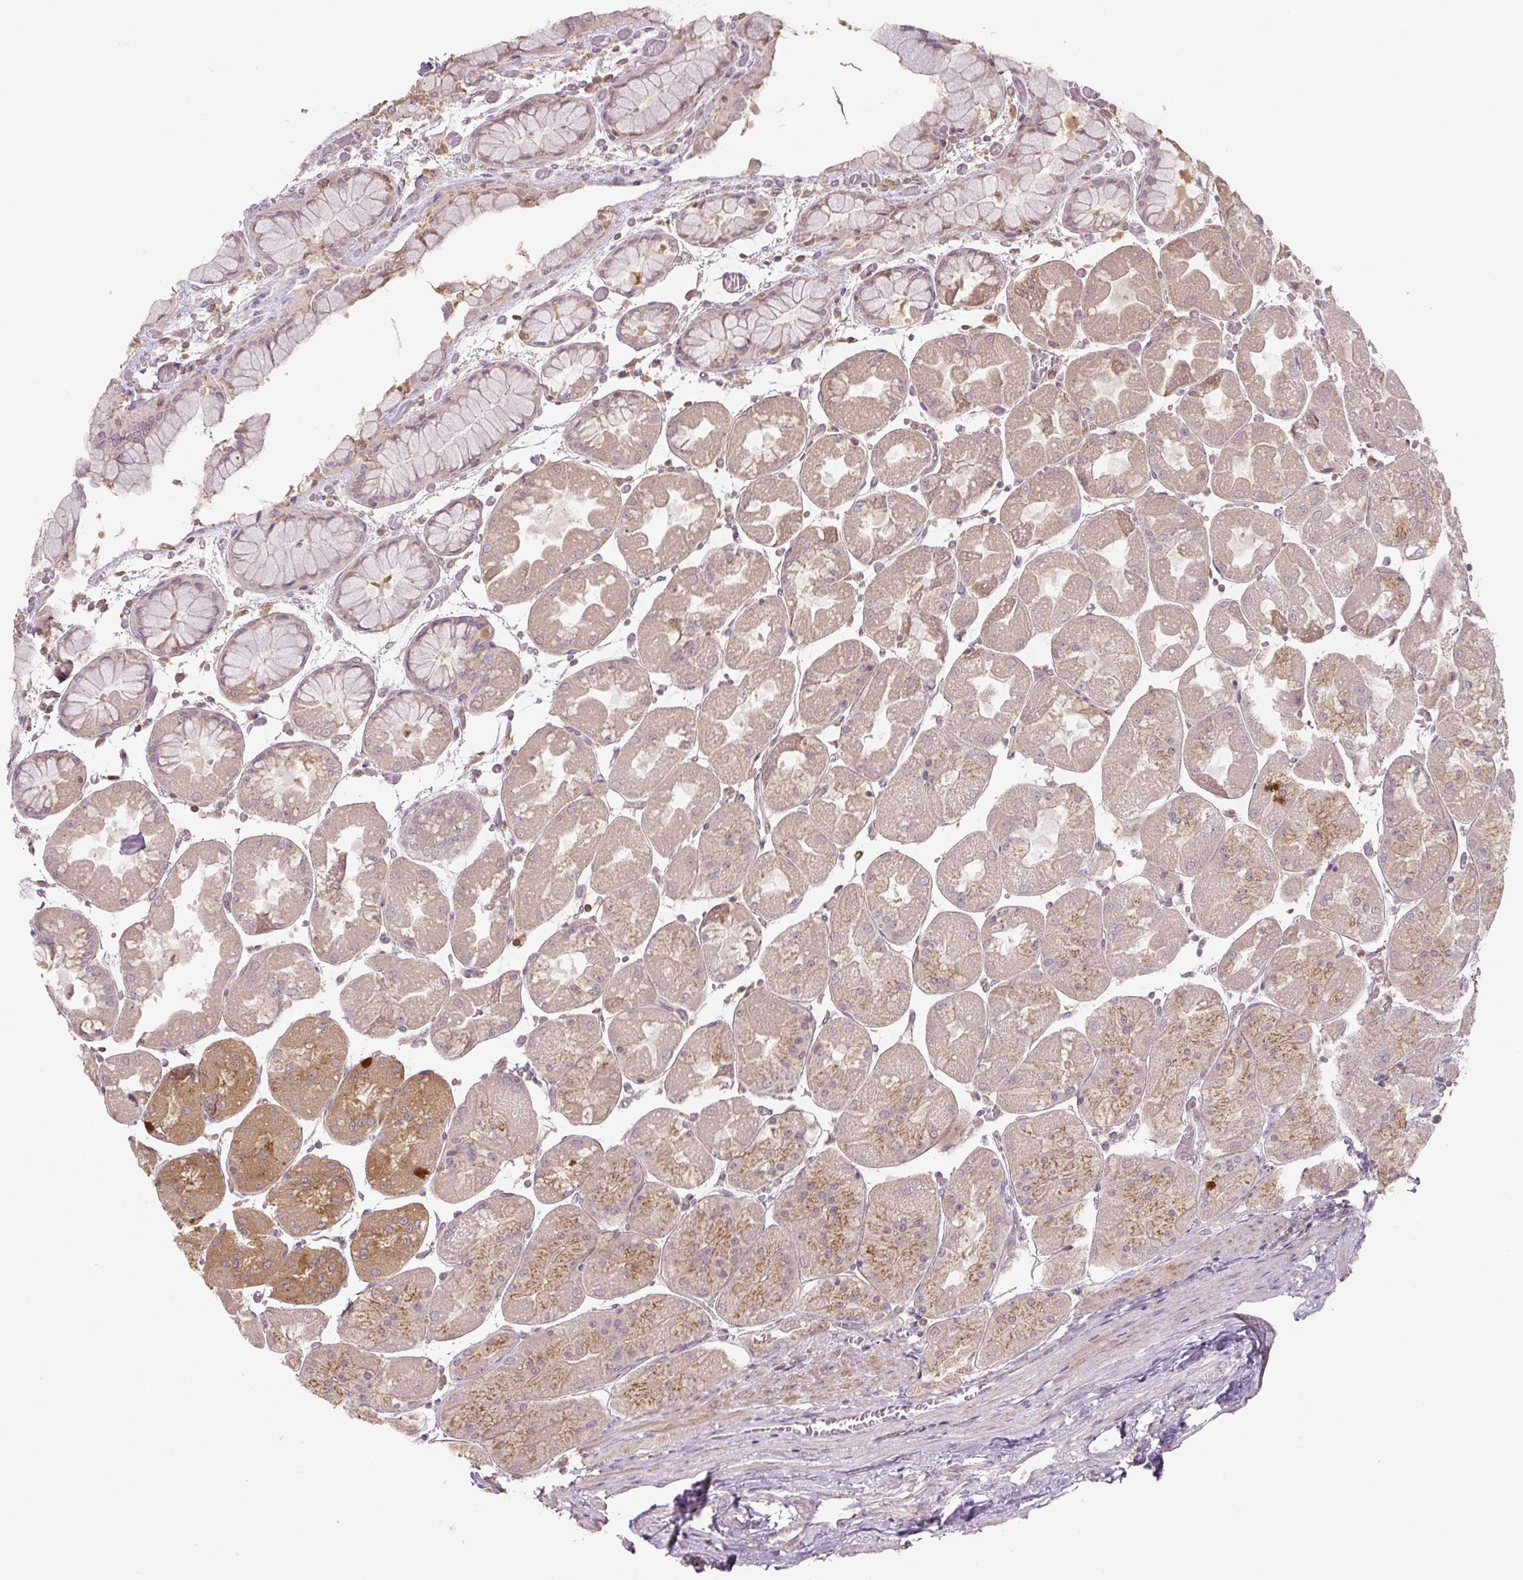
{"staining": {"intensity": "moderate", "quantity": "25%-75%", "location": "cytoplasmic/membranous"}, "tissue": "stomach", "cell_type": "Glandular cells", "image_type": "normal", "snomed": [{"axis": "morphology", "description": "Normal tissue, NOS"}, {"axis": "topography", "description": "Stomach"}], "caption": "The image reveals staining of unremarkable stomach, revealing moderate cytoplasmic/membranous protein positivity (brown color) within glandular cells.", "gene": "C2orf73", "patient": {"sex": "female", "age": 61}}